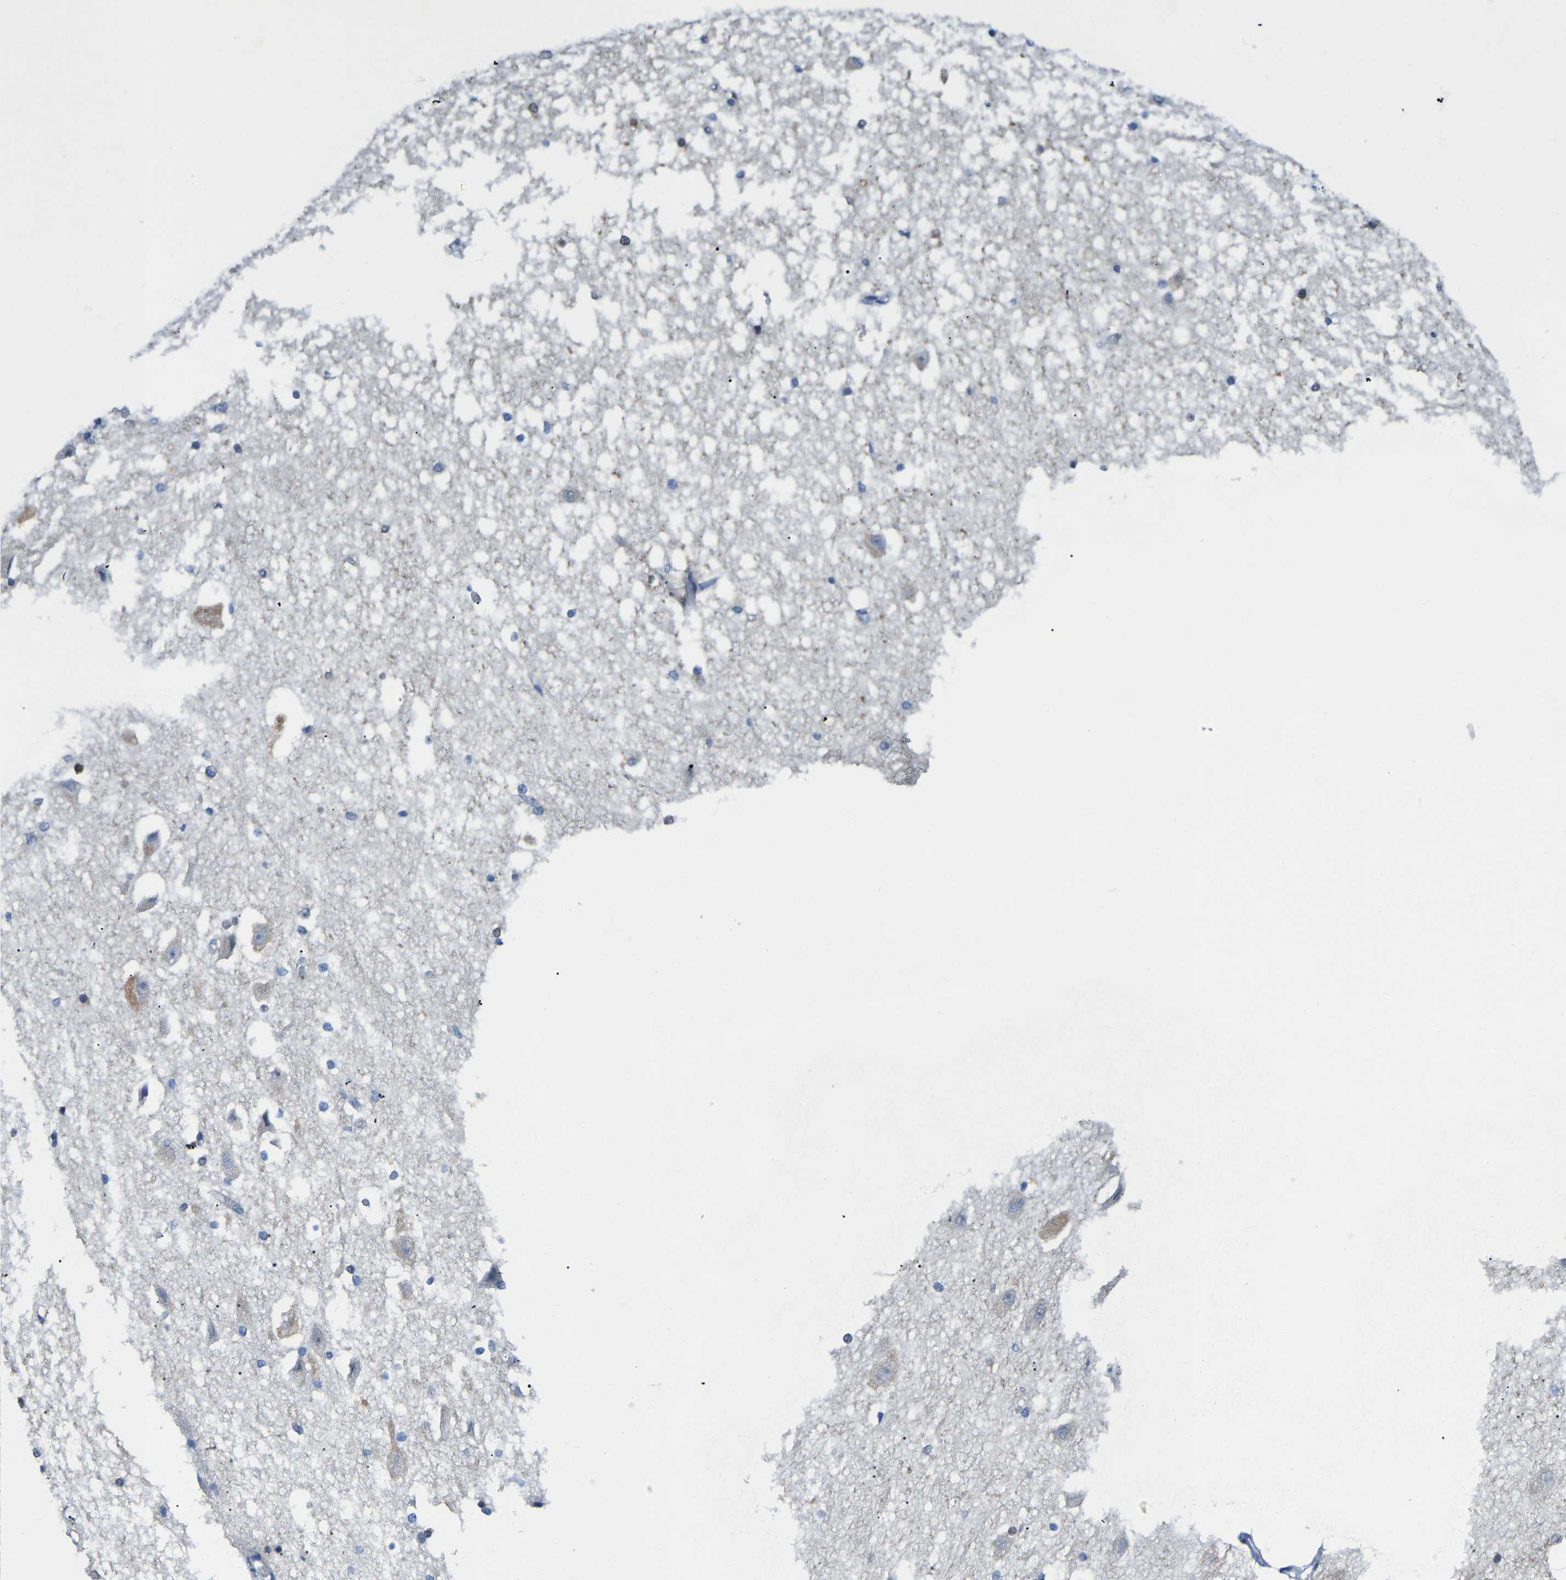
{"staining": {"intensity": "moderate", "quantity": "<25%", "location": "cytoplasmic/membranous"}, "tissue": "hippocampus", "cell_type": "Glial cells", "image_type": "normal", "snomed": [{"axis": "morphology", "description": "Normal tissue, NOS"}, {"axis": "topography", "description": "Hippocampus"}], "caption": "An immunohistochemistry histopathology image of normal tissue is shown. Protein staining in brown labels moderate cytoplasmic/membranous positivity in hippocampus within glial cells. (Brightfield microscopy of DAB IHC at high magnification).", "gene": "ABTB2", "patient": {"sex": "female", "age": 19}}